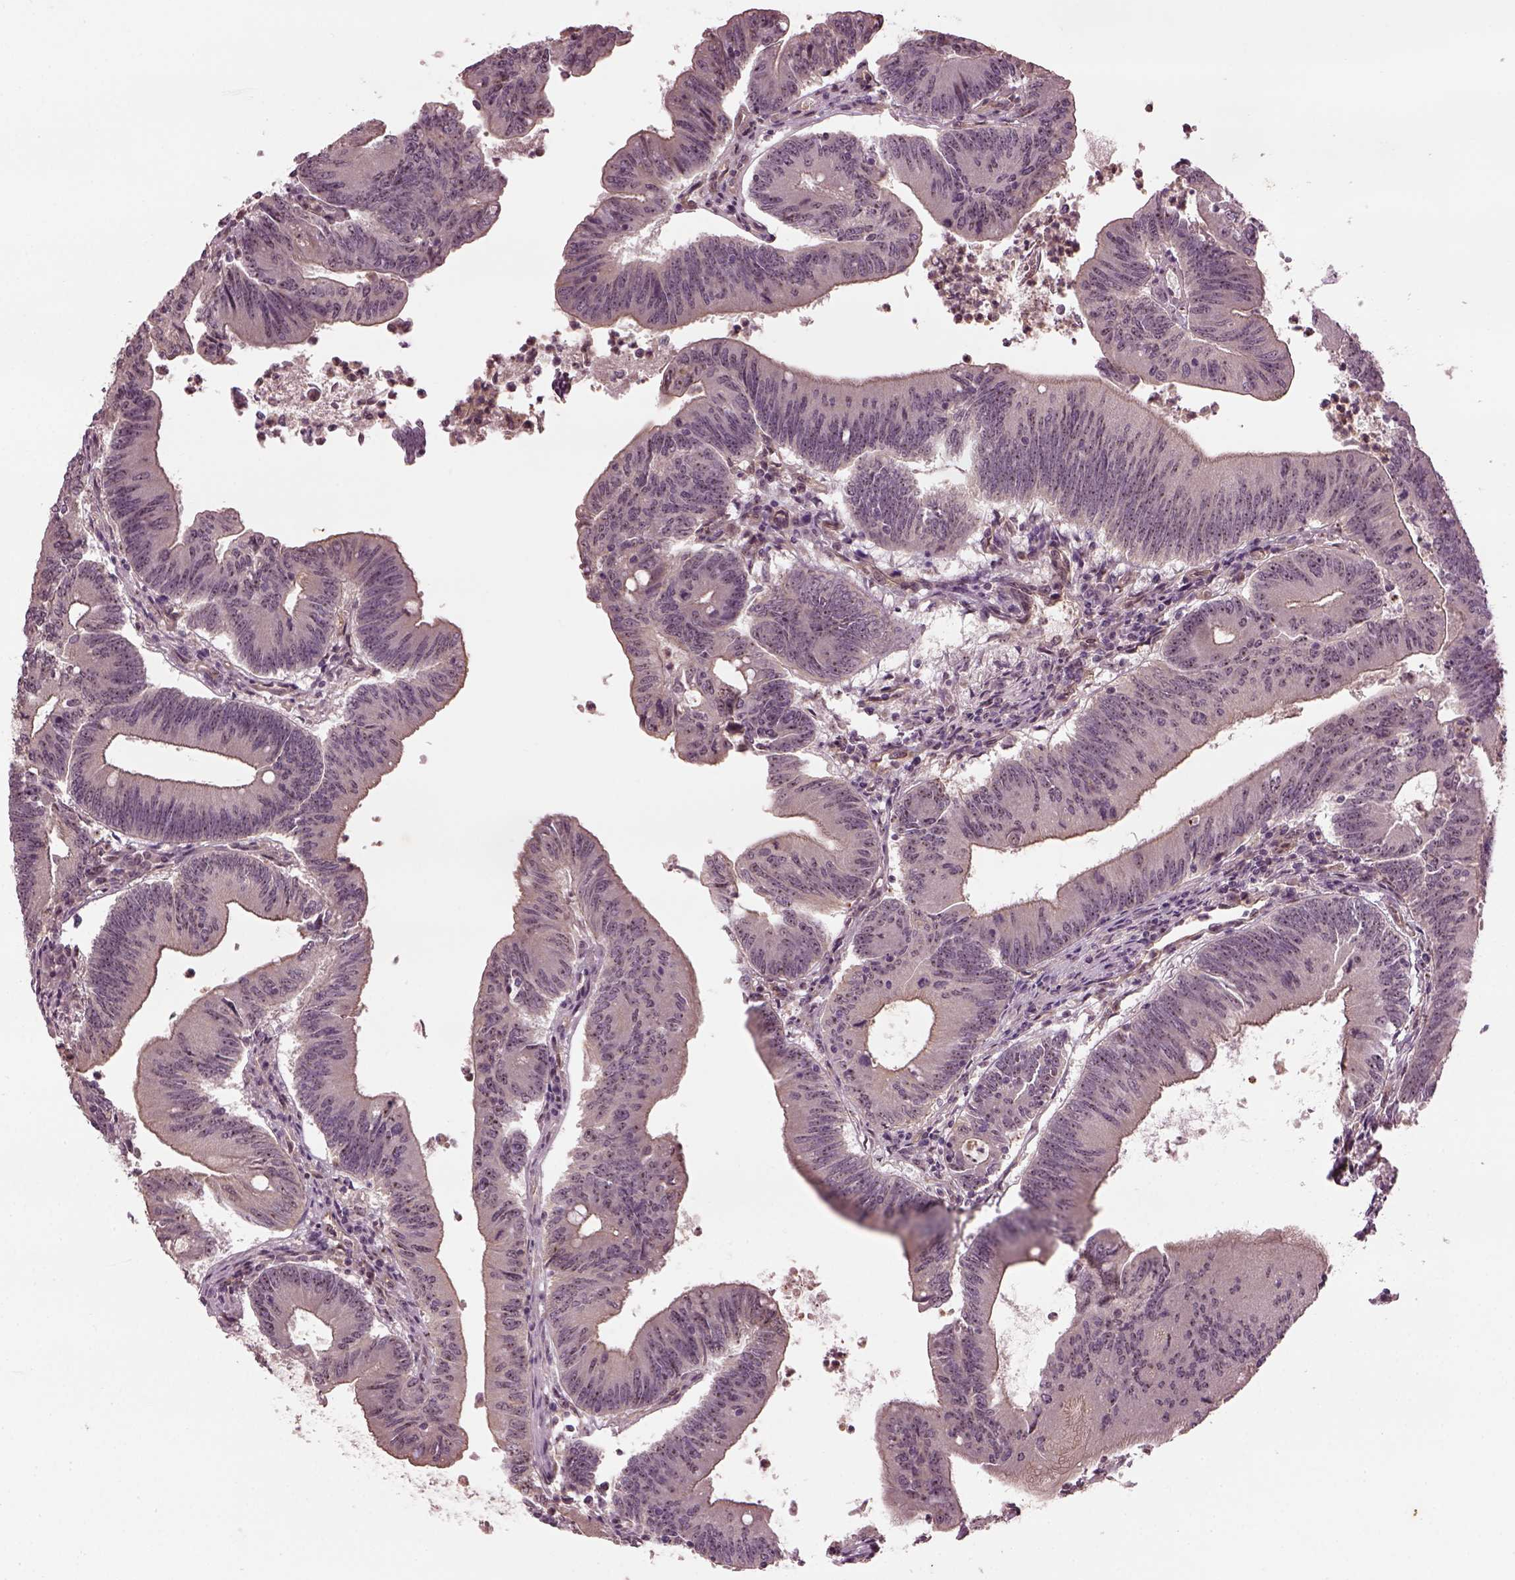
{"staining": {"intensity": "weak", "quantity": "25%-75%", "location": "nuclear"}, "tissue": "colorectal cancer", "cell_type": "Tumor cells", "image_type": "cancer", "snomed": [{"axis": "morphology", "description": "Adenocarcinoma, NOS"}, {"axis": "topography", "description": "Colon"}], "caption": "Protein expression analysis of colorectal cancer exhibits weak nuclear positivity in approximately 25%-75% of tumor cells.", "gene": "GNRH1", "patient": {"sex": "female", "age": 70}}